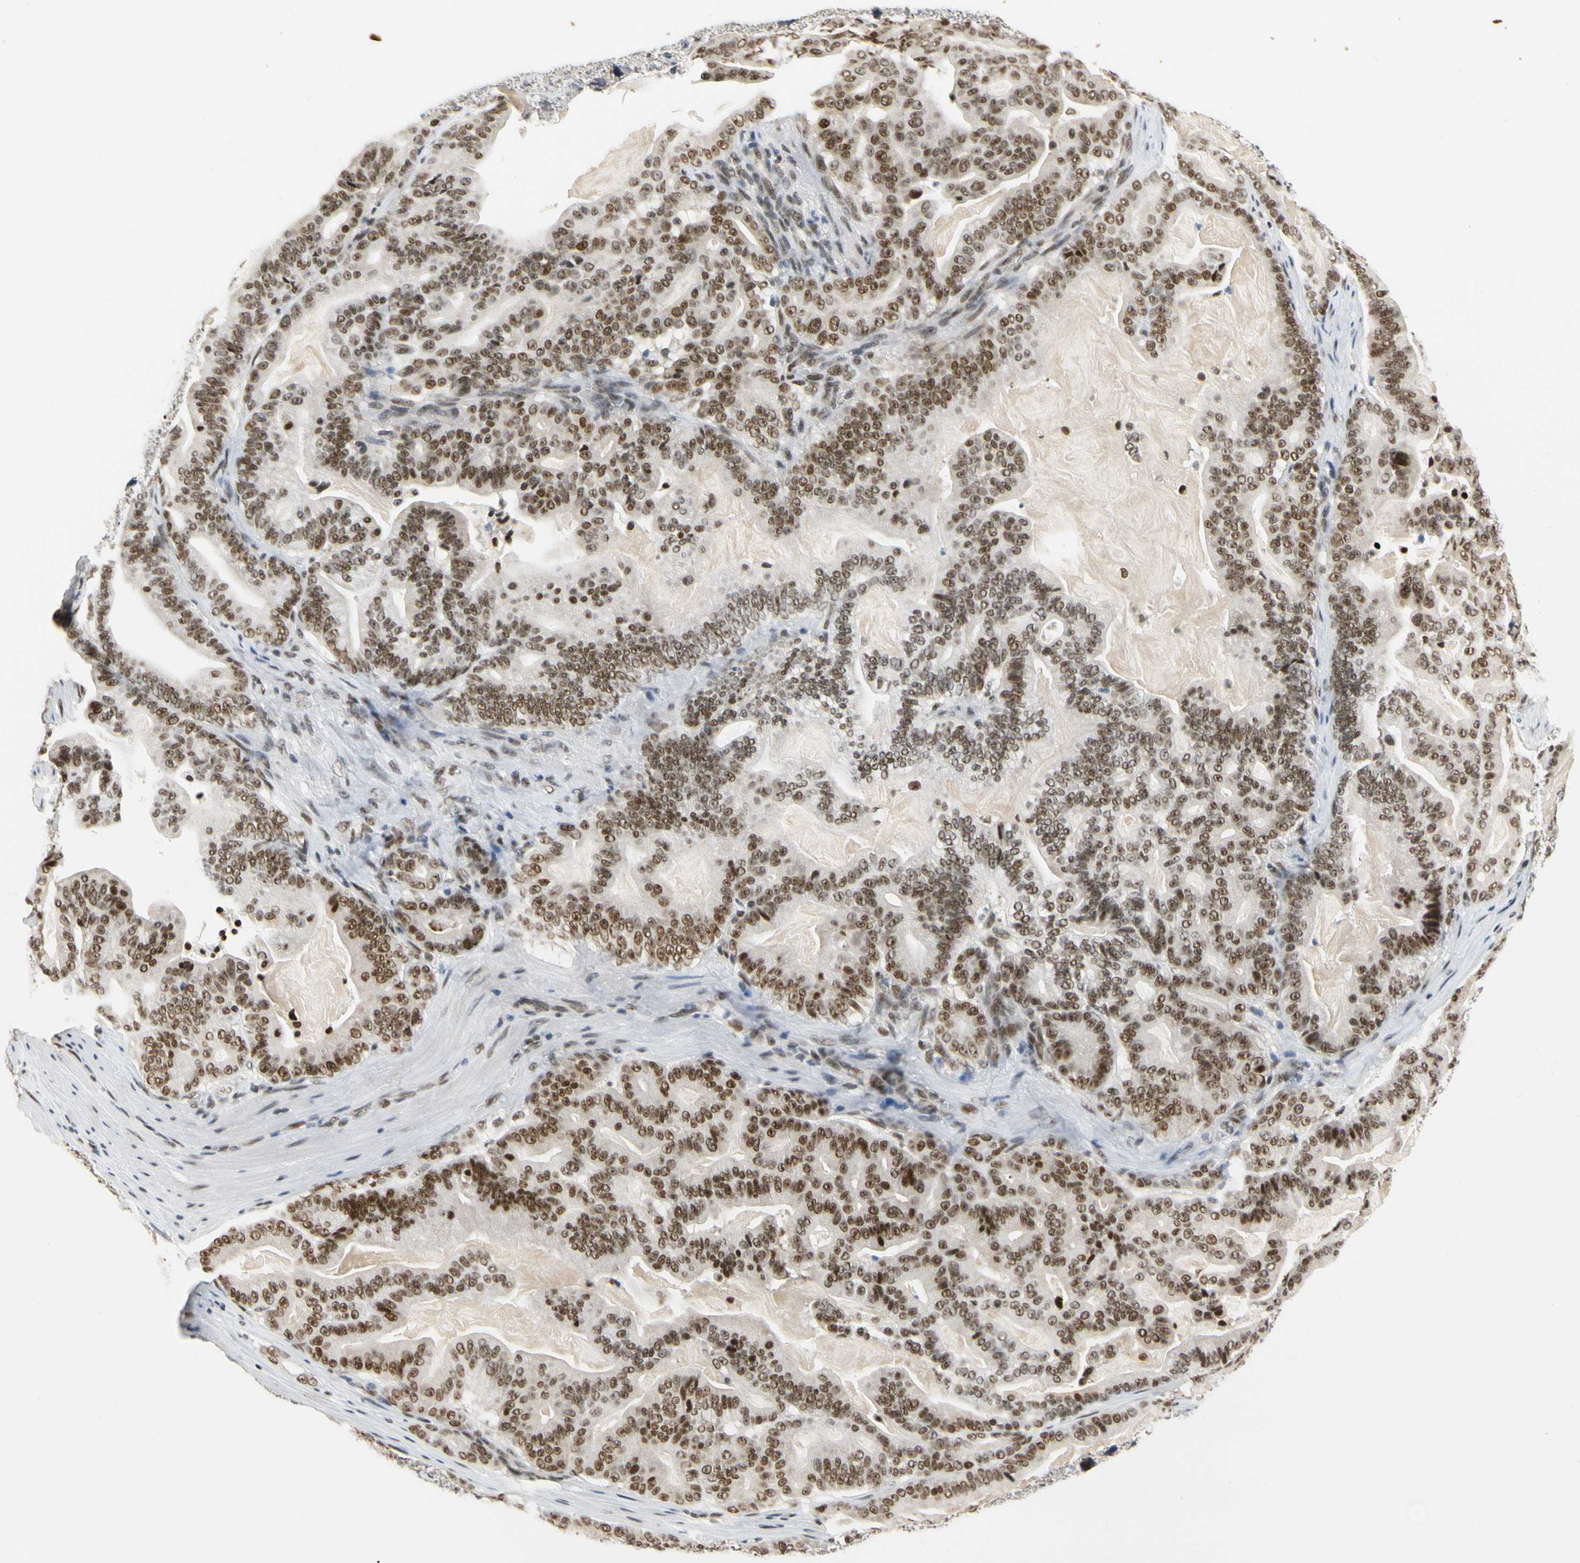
{"staining": {"intensity": "moderate", "quantity": ">75%", "location": "nuclear"}, "tissue": "pancreatic cancer", "cell_type": "Tumor cells", "image_type": "cancer", "snomed": [{"axis": "morphology", "description": "Adenocarcinoma, NOS"}, {"axis": "topography", "description": "Pancreas"}], "caption": "Immunohistochemical staining of adenocarcinoma (pancreatic) exhibits moderate nuclear protein expression in approximately >75% of tumor cells.", "gene": "ZSCAN16", "patient": {"sex": "male", "age": 63}}